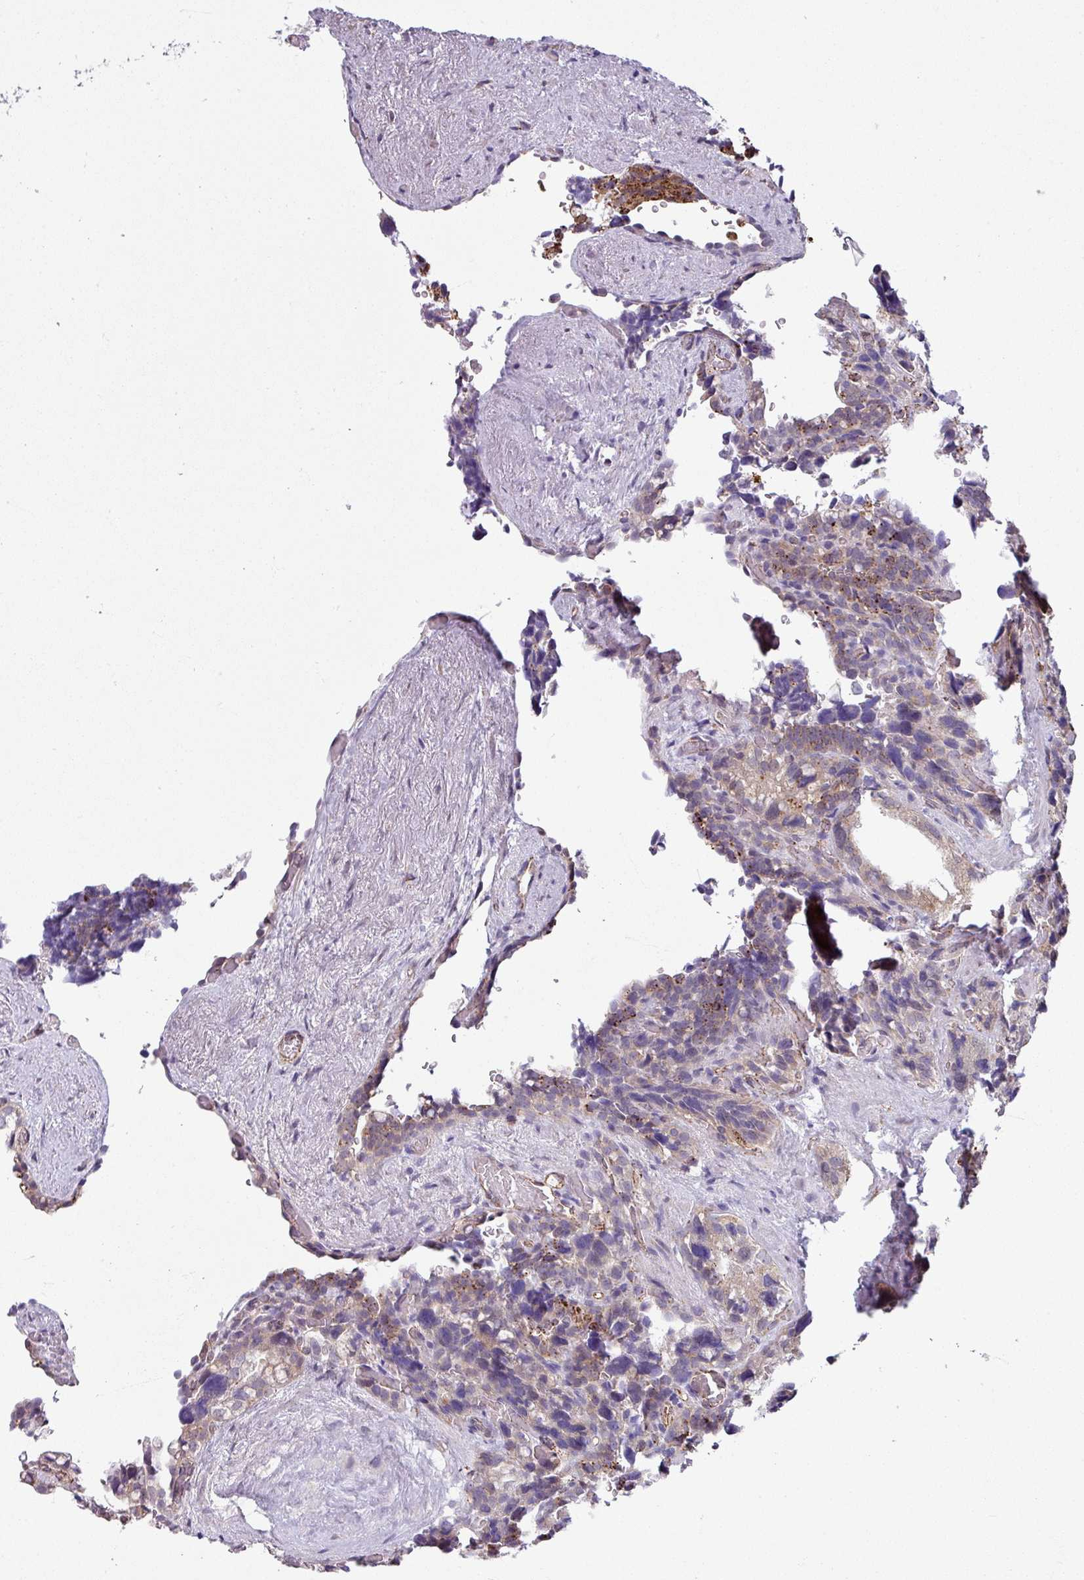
{"staining": {"intensity": "moderate", "quantity": "25%-75%", "location": "cytoplasmic/membranous"}, "tissue": "seminal vesicle", "cell_type": "Glandular cells", "image_type": "normal", "snomed": [{"axis": "morphology", "description": "Normal tissue, NOS"}, {"axis": "topography", "description": "Seminal veicle"}], "caption": "Seminal vesicle stained with a brown dye reveals moderate cytoplasmic/membranous positive expression in approximately 25%-75% of glandular cells.", "gene": "CCDC144A", "patient": {"sex": "male", "age": 68}}